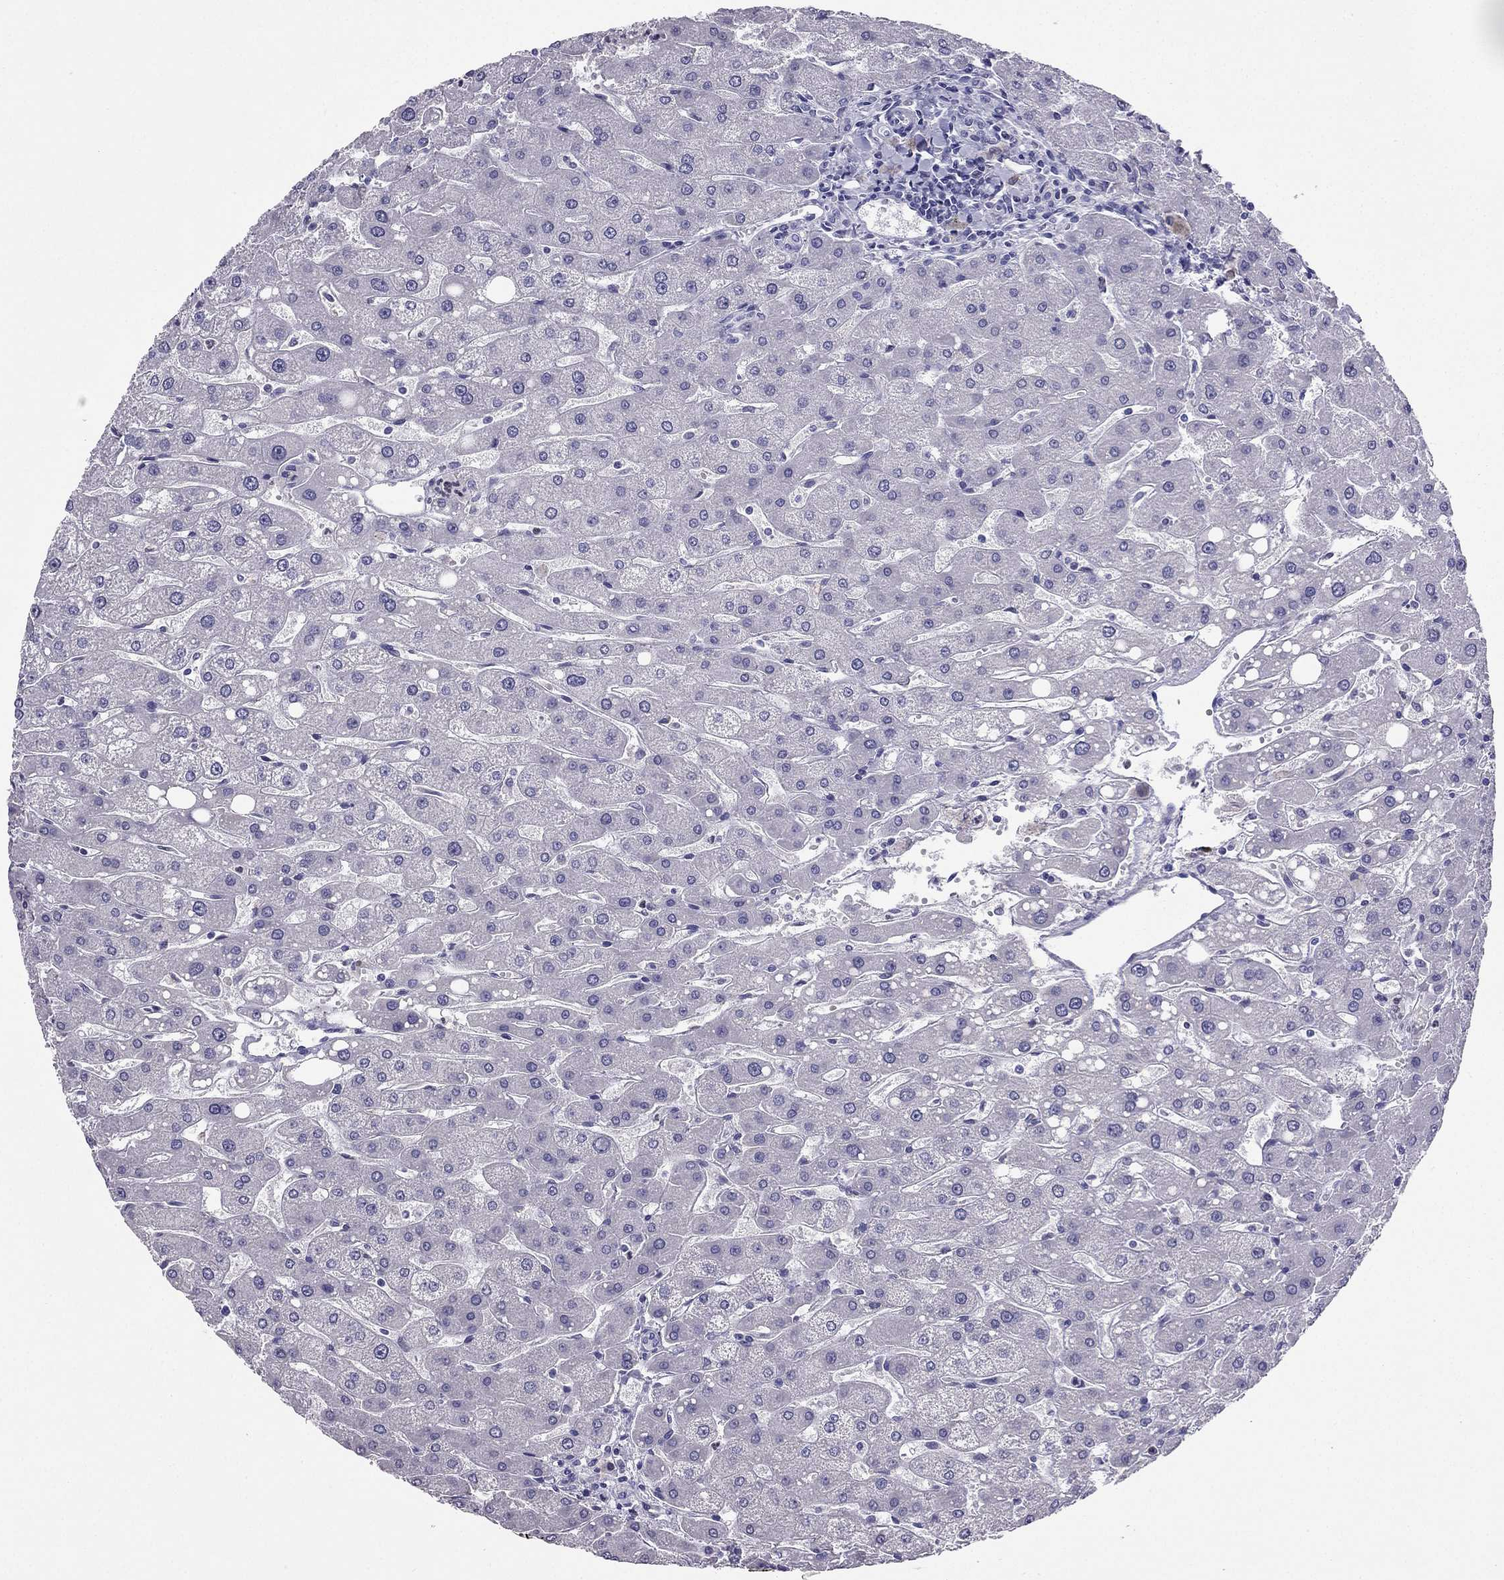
{"staining": {"intensity": "negative", "quantity": "none", "location": "none"}, "tissue": "liver", "cell_type": "Cholangiocytes", "image_type": "normal", "snomed": [{"axis": "morphology", "description": "Normal tissue, NOS"}, {"axis": "topography", "description": "Liver"}], "caption": "Human liver stained for a protein using immunohistochemistry displays no staining in cholangiocytes.", "gene": "ARID3A", "patient": {"sex": "male", "age": 67}}